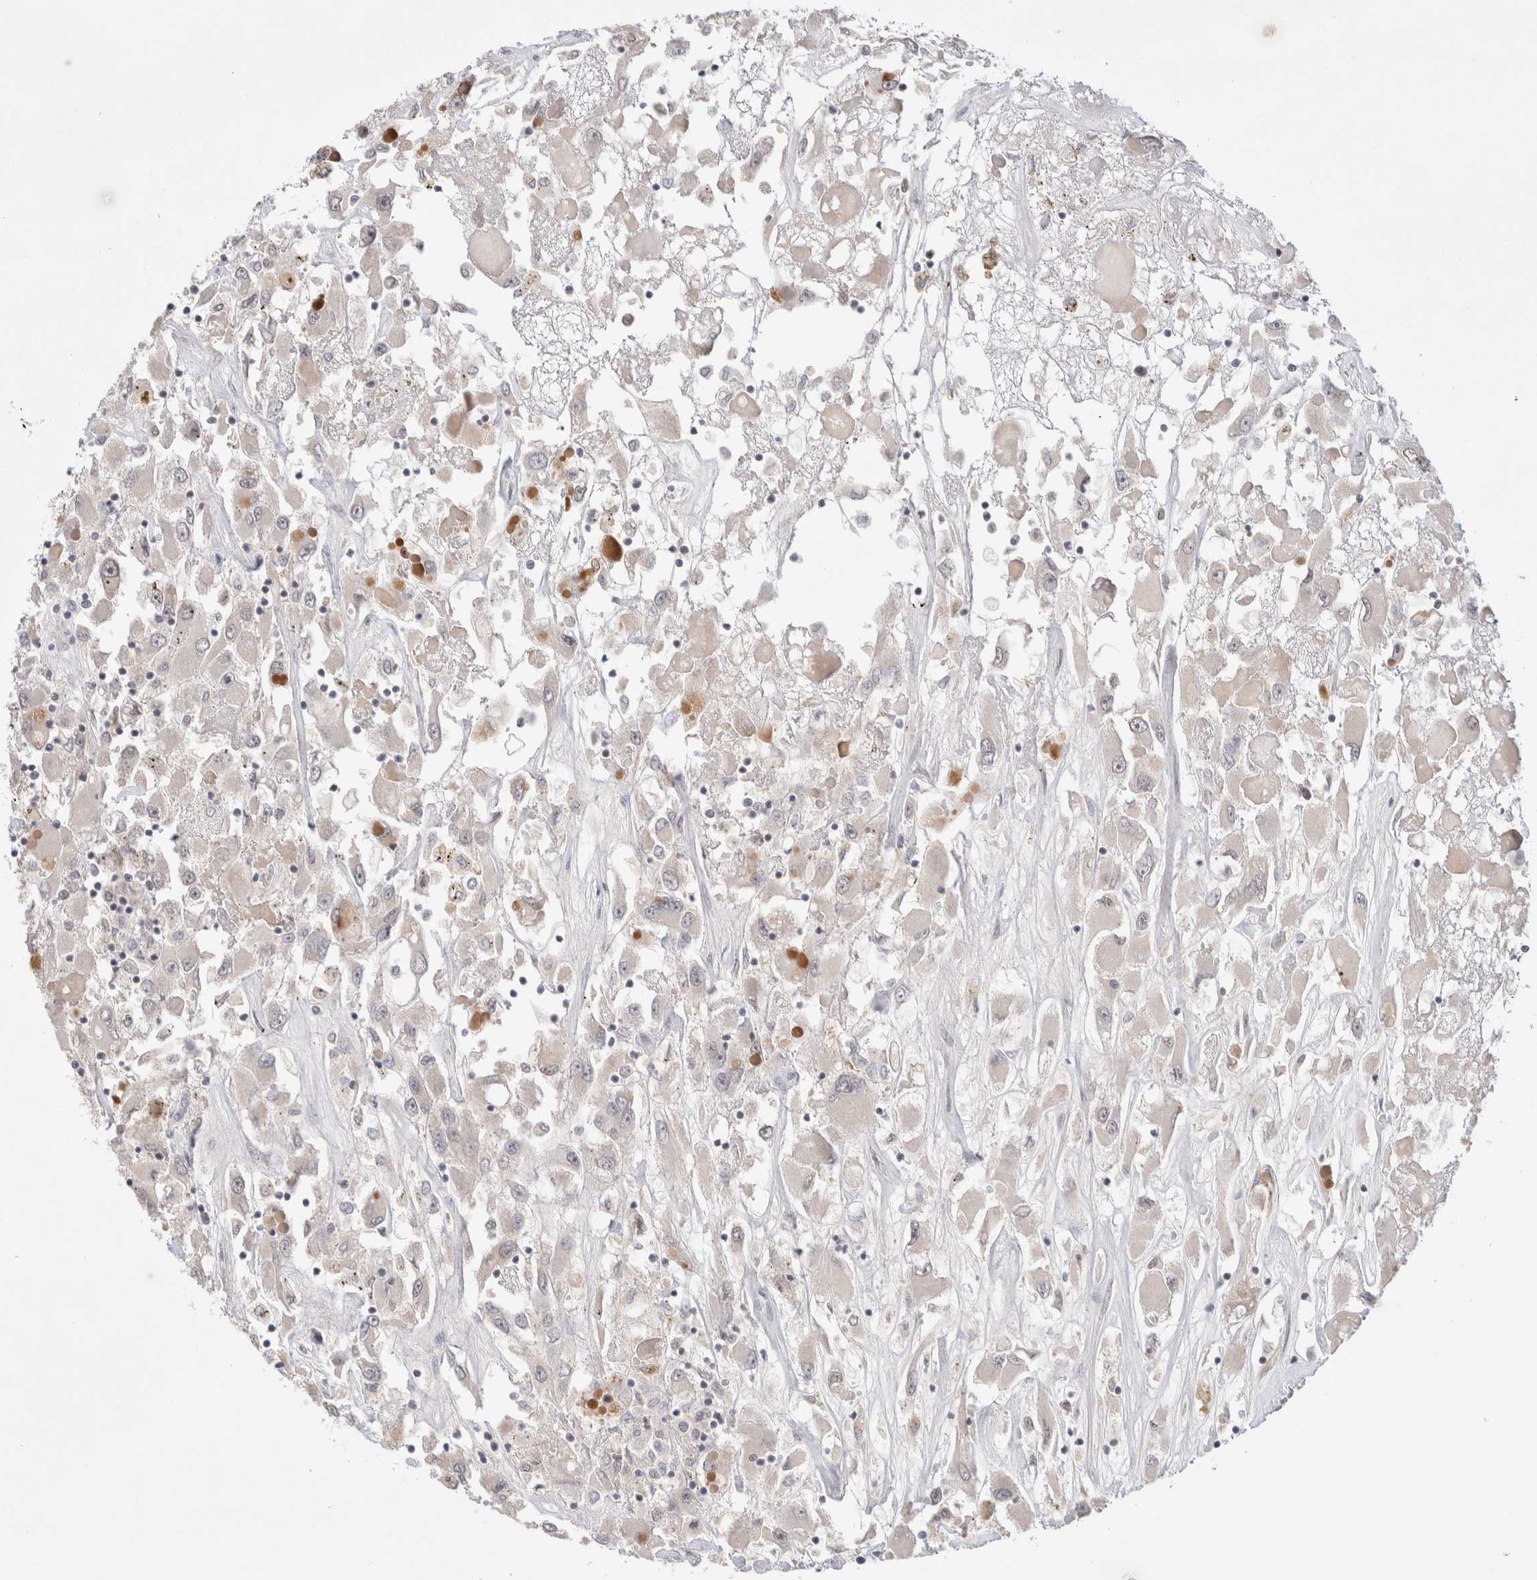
{"staining": {"intensity": "negative", "quantity": "none", "location": "none"}, "tissue": "renal cancer", "cell_type": "Tumor cells", "image_type": "cancer", "snomed": [{"axis": "morphology", "description": "Adenocarcinoma, NOS"}, {"axis": "topography", "description": "Kidney"}], "caption": "Histopathology image shows no significant protein staining in tumor cells of adenocarcinoma (renal). Nuclei are stained in blue.", "gene": "GATAD2A", "patient": {"sex": "female", "age": 52}}